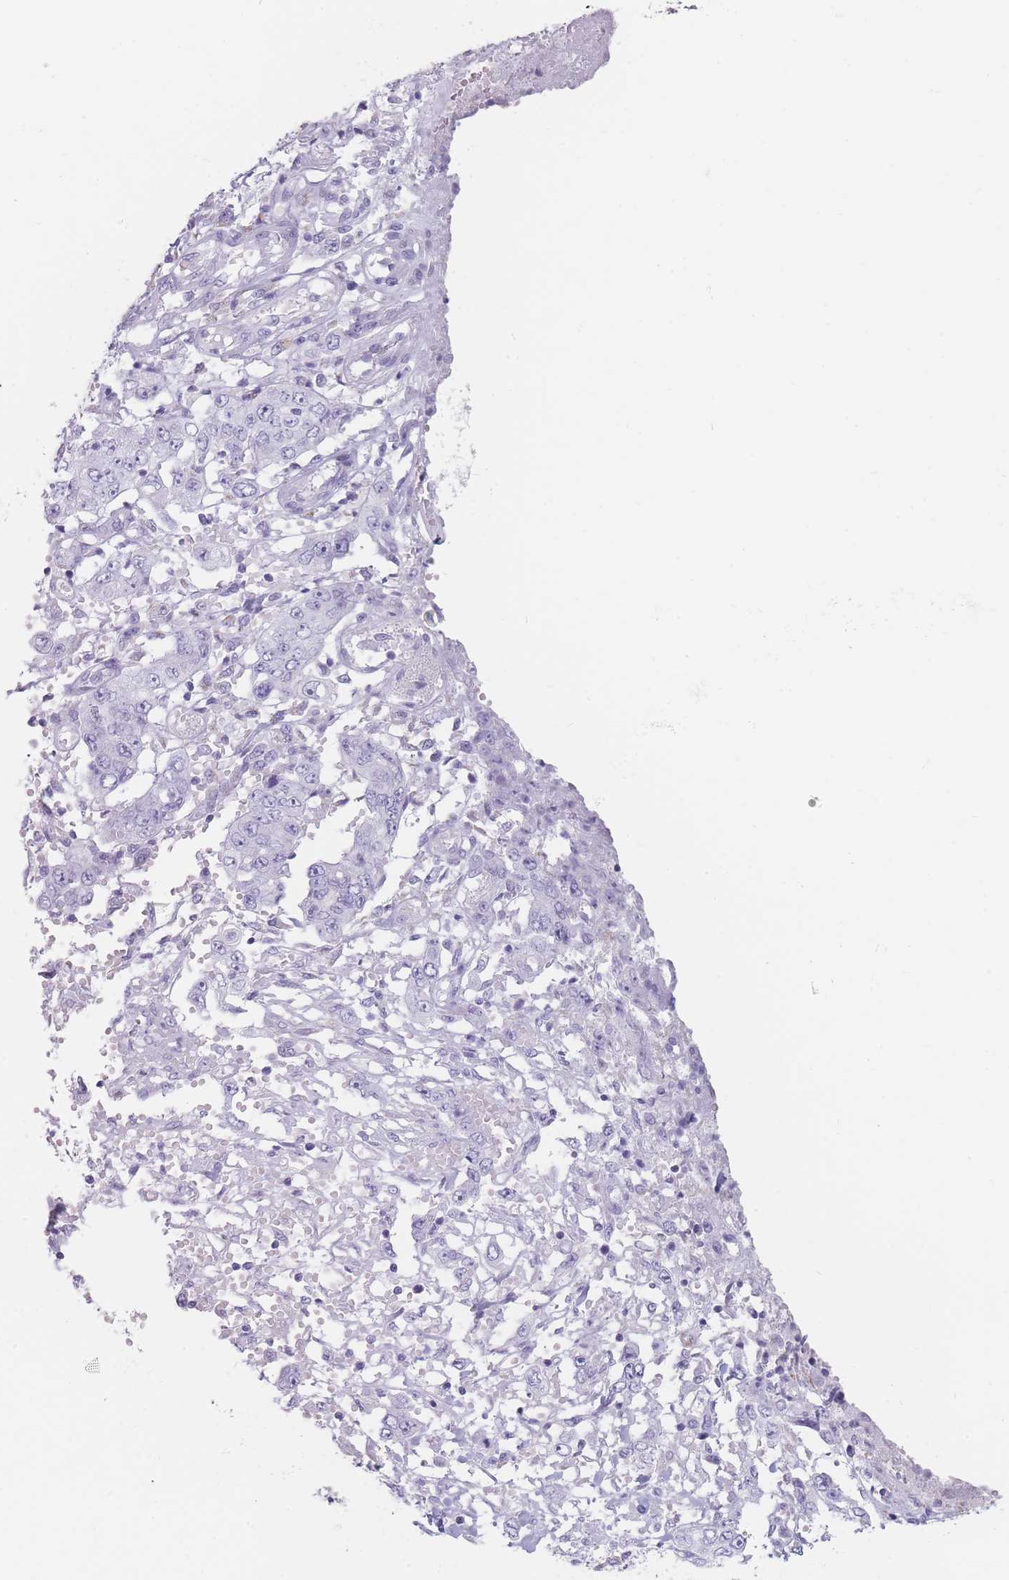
{"staining": {"intensity": "negative", "quantity": "none", "location": "none"}, "tissue": "stomach cancer", "cell_type": "Tumor cells", "image_type": "cancer", "snomed": [{"axis": "morphology", "description": "Adenocarcinoma, NOS"}, {"axis": "topography", "description": "Stomach, upper"}], "caption": "Adenocarcinoma (stomach) stained for a protein using immunohistochemistry exhibits no positivity tumor cells.", "gene": "GPR12", "patient": {"sex": "male", "age": 62}}